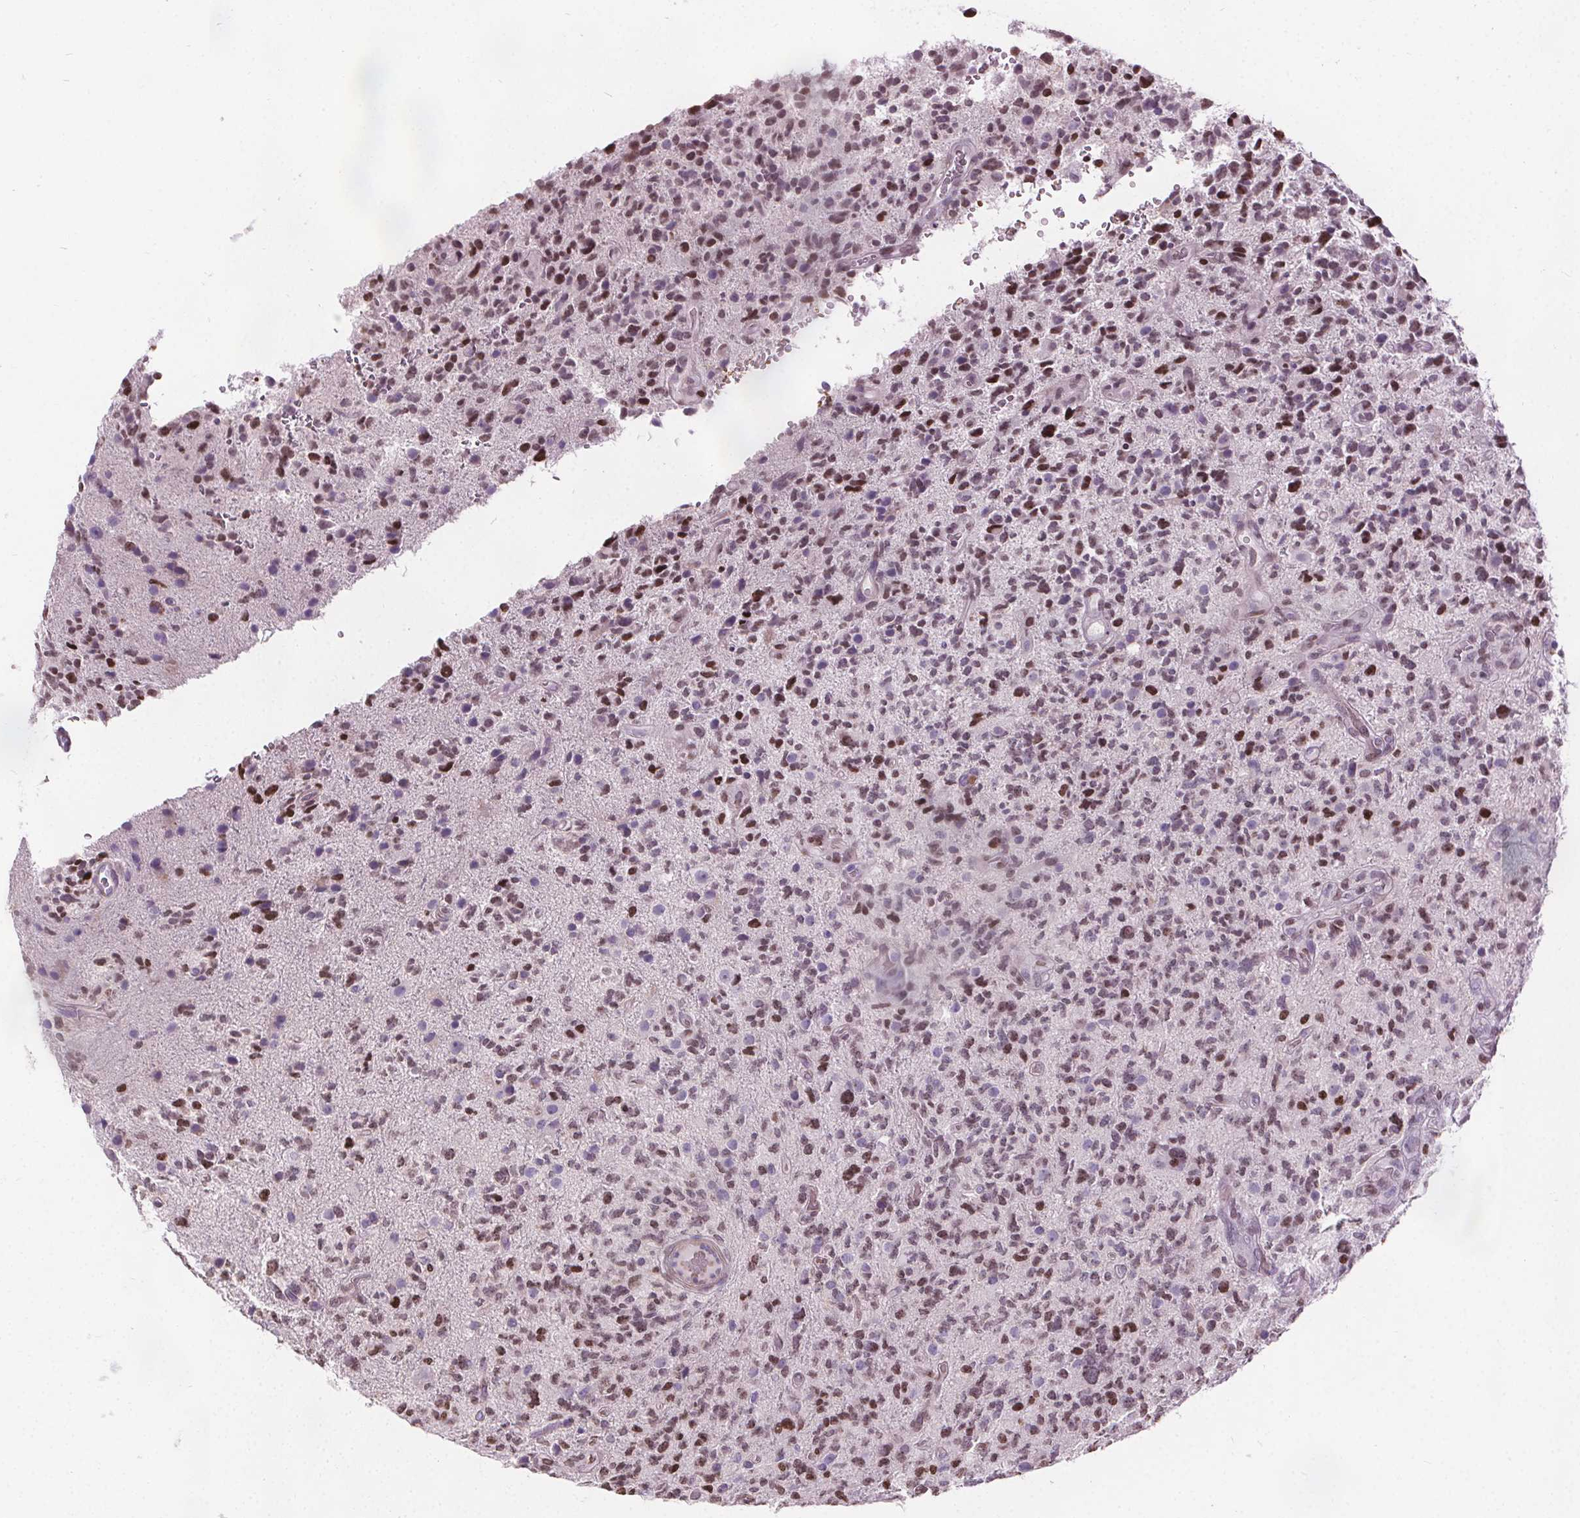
{"staining": {"intensity": "moderate", "quantity": "25%-75%", "location": "nuclear"}, "tissue": "glioma", "cell_type": "Tumor cells", "image_type": "cancer", "snomed": [{"axis": "morphology", "description": "Glioma, malignant, High grade"}, {"axis": "topography", "description": "Brain"}], "caption": "Glioma was stained to show a protein in brown. There is medium levels of moderate nuclear staining in approximately 25%-75% of tumor cells.", "gene": "ISLR2", "patient": {"sex": "female", "age": 71}}